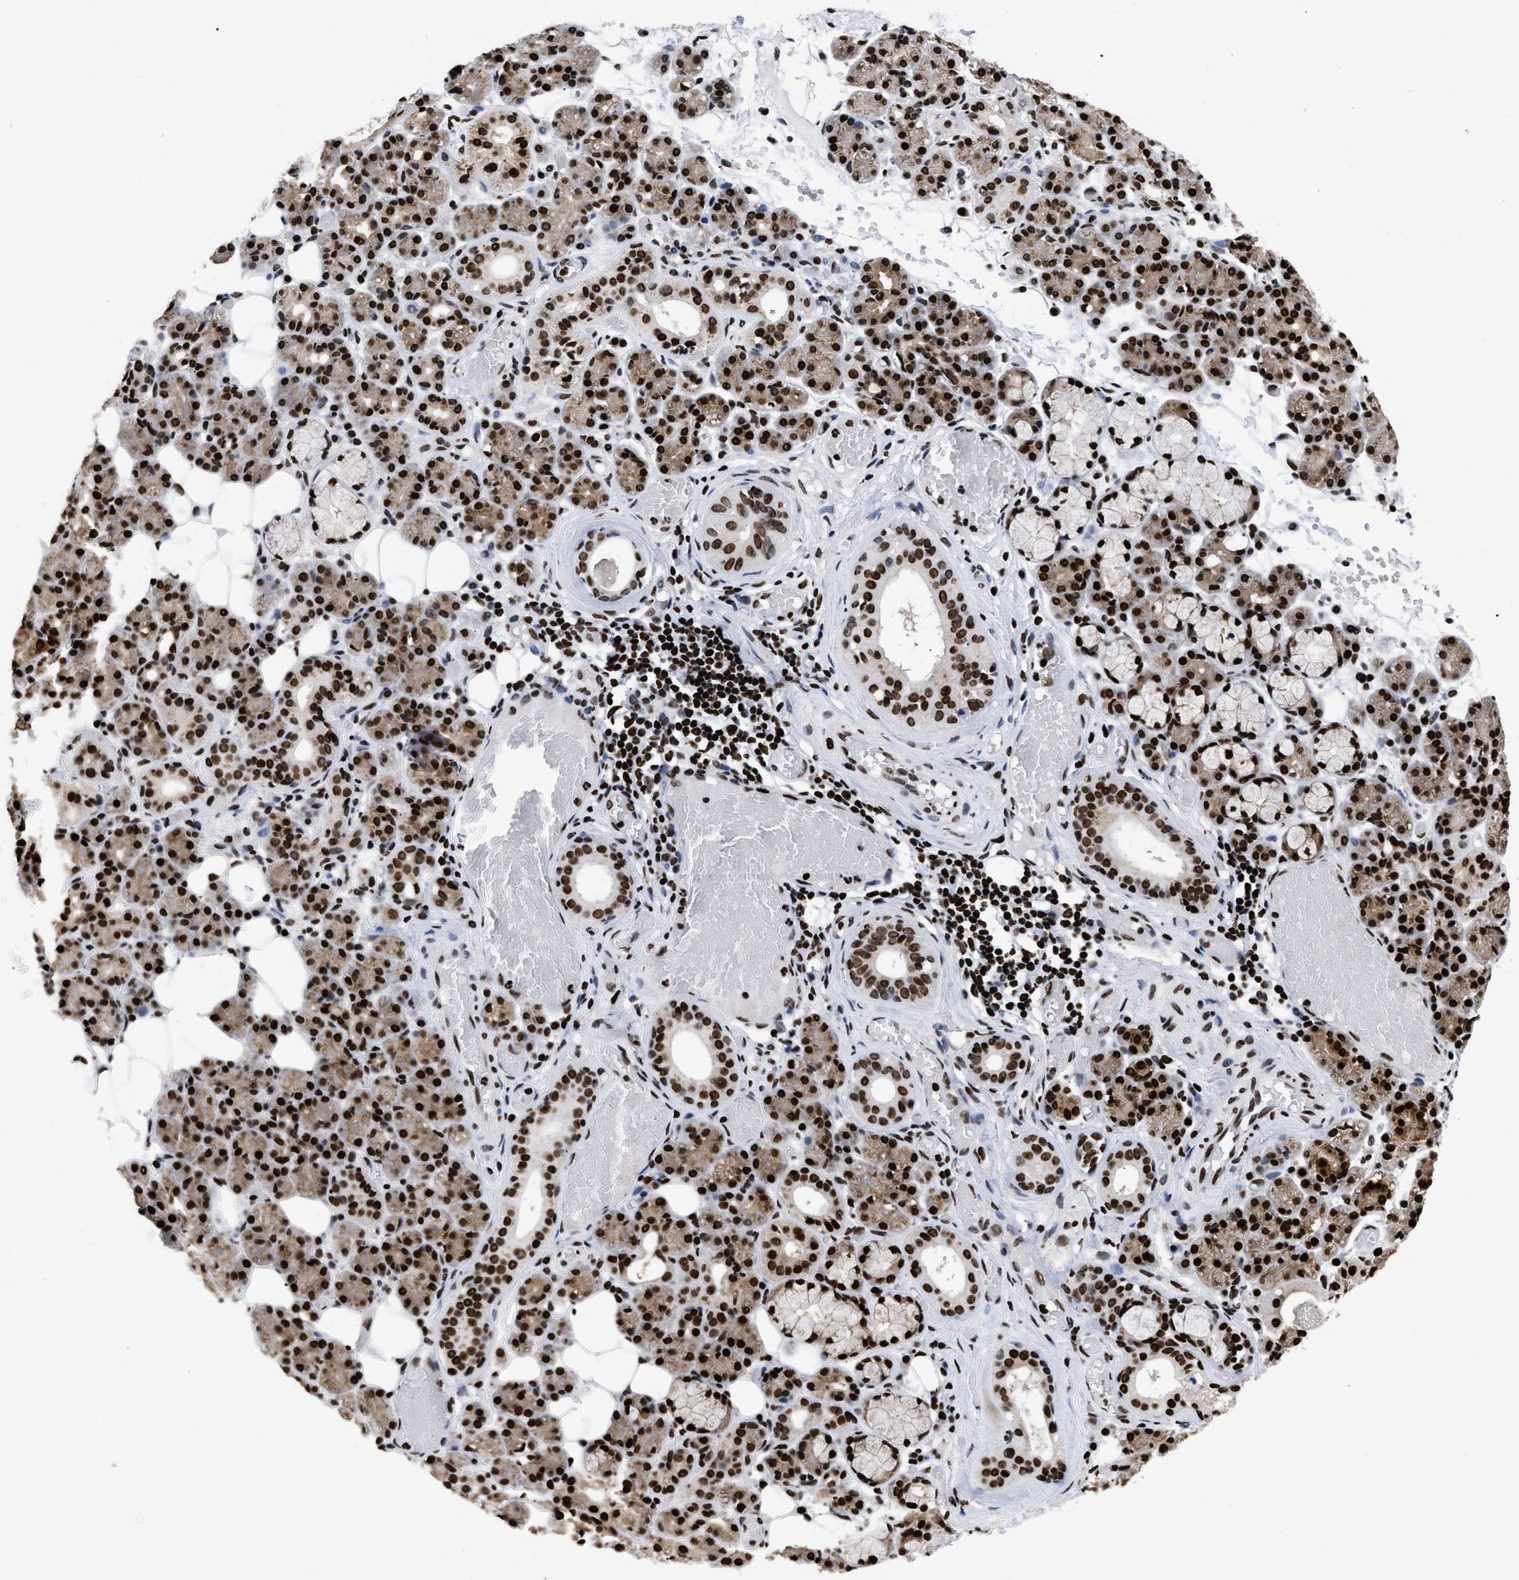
{"staining": {"intensity": "strong", "quantity": ">75%", "location": "cytoplasmic/membranous,nuclear"}, "tissue": "salivary gland", "cell_type": "Glandular cells", "image_type": "normal", "snomed": [{"axis": "morphology", "description": "Normal tissue, NOS"}, {"axis": "topography", "description": "Salivary gland"}], "caption": "Brown immunohistochemical staining in benign salivary gland shows strong cytoplasmic/membranous,nuclear expression in about >75% of glandular cells. Nuclei are stained in blue.", "gene": "CALHM3", "patient": {"sex": "male", "age": 63}}